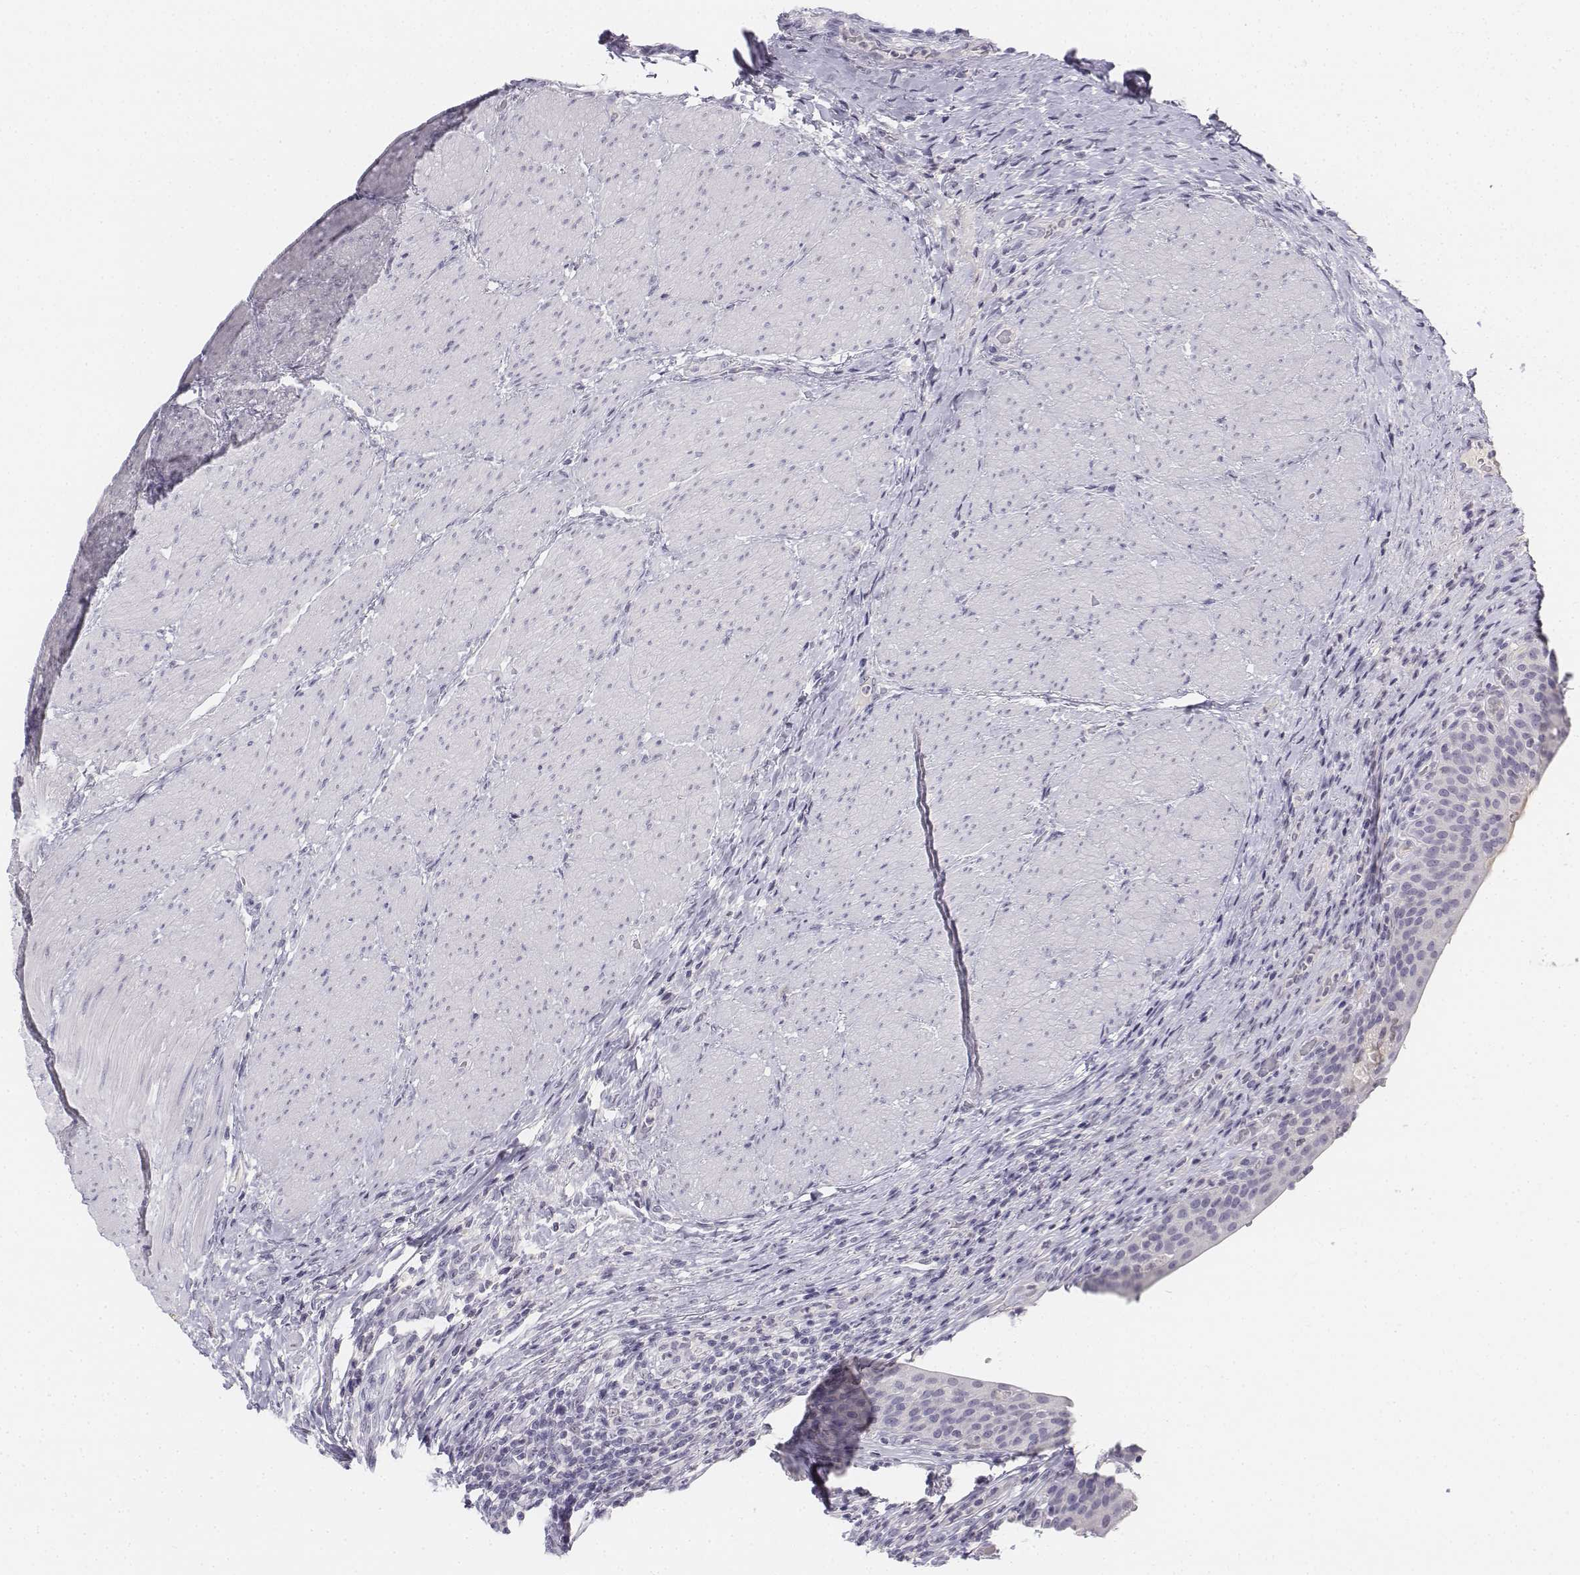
{"staining": {"intensity": "negative", "quantity": "none", "location": "none"}, "tissue": "urinary bladder", "cell_type": "Urothelial cells", "image_type": "normal", "snomed": [{"axis": "morphology", "description": "Normal tissue, NOS"}, {"axis": "topography", "description": "Urinary bladder"}, {"axis": "topography", "description": "Peripheral nerve tissue"}], "caption": "Immunohistochemistry (IHC) photomicrograph of benign urinary bladder stained for a protein (brown), which exhibits no positivity in urothelial cells.", "gene": "UCN2", "patient": {"sex": "male", "age": 66}}